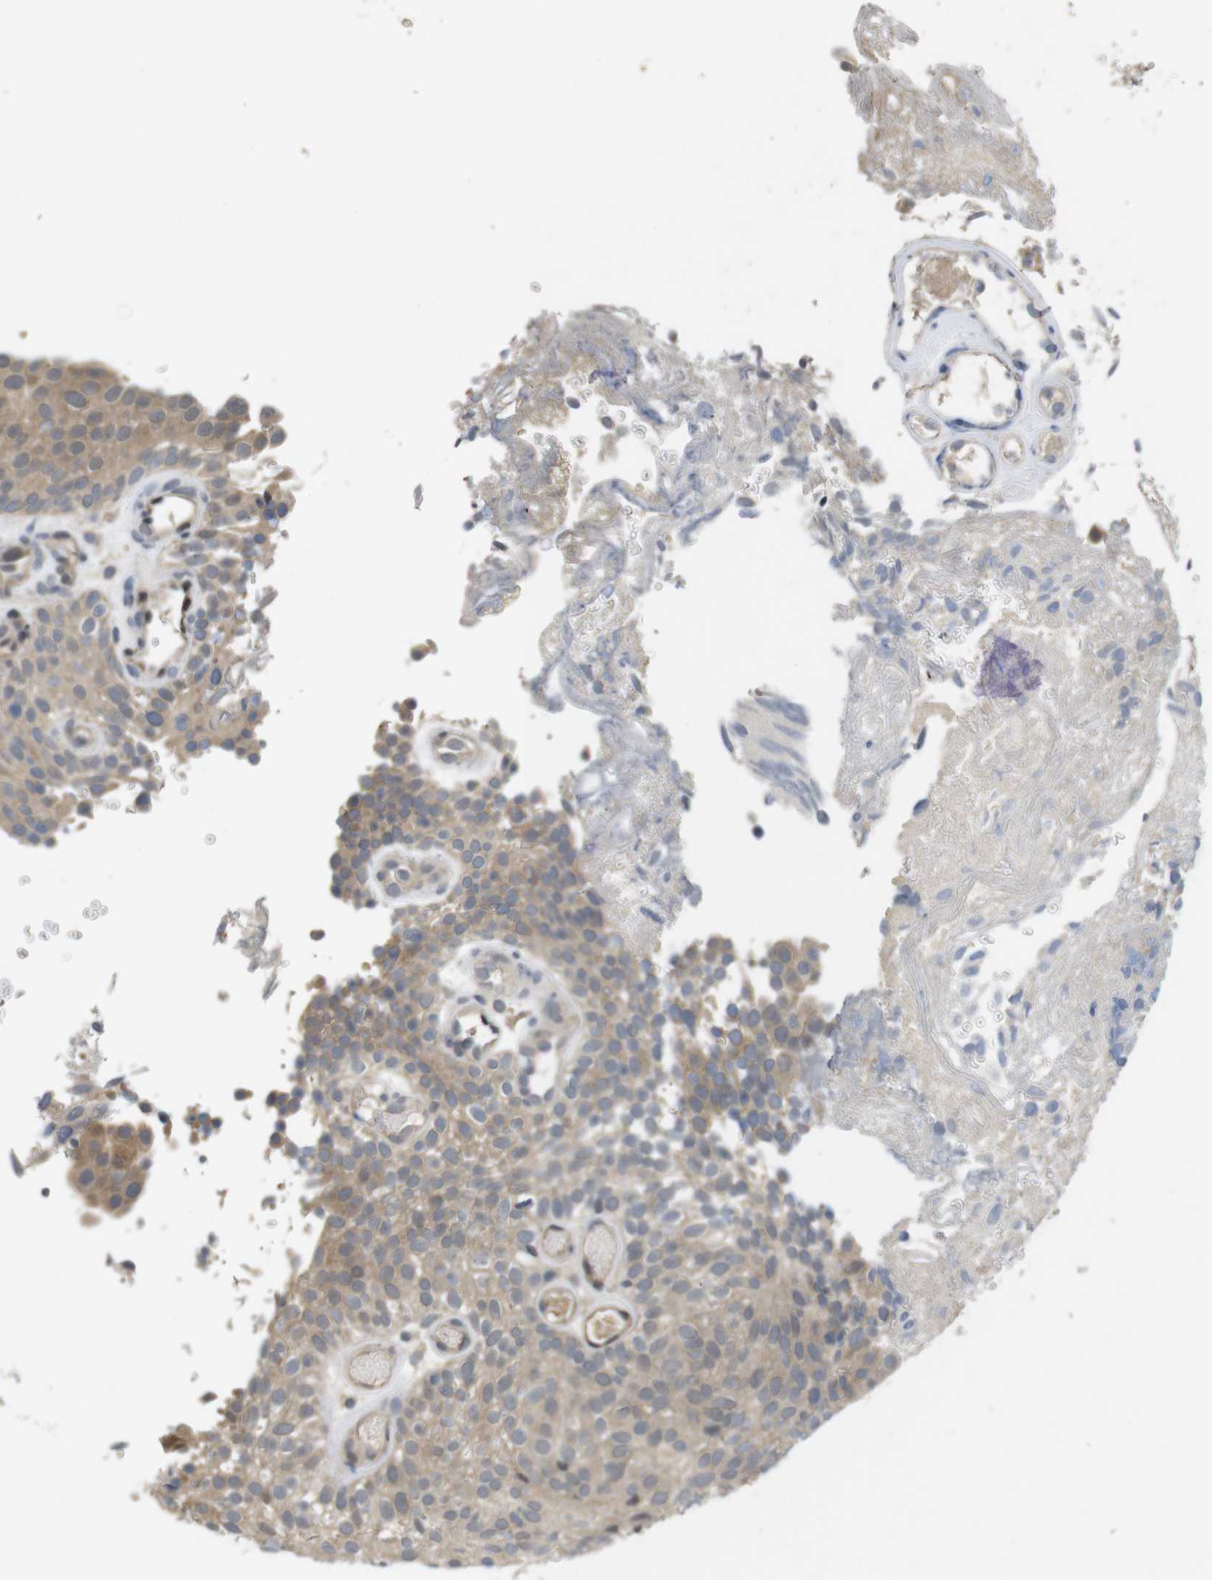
{"staining": {"intensity": "weak", "quantity": ">75%", "location": "cytoplasmic/membranous"}, "tissue": "urothelial cancer", "cell_type": "Tumor cells", "image_type": "cancer", "snomed": [{"axis": "morphology", "description": "Urothelial carcinoma, Low grade"}, {"axis": "topography", "description": "Urinary bladder"}], "caption": "An immunohistochemistry (IHC) photomicrograph of neoplastic tissue is shown. Protein staining in brown highlights weak cytoplasmic/membranous positivity in low-grade urothelial carcinoma within tumor cells. (DAB IHC with brightfield microscopy, high magnification).", "gene": "FADD", "patient": {"sex": "male", "age": 78}}